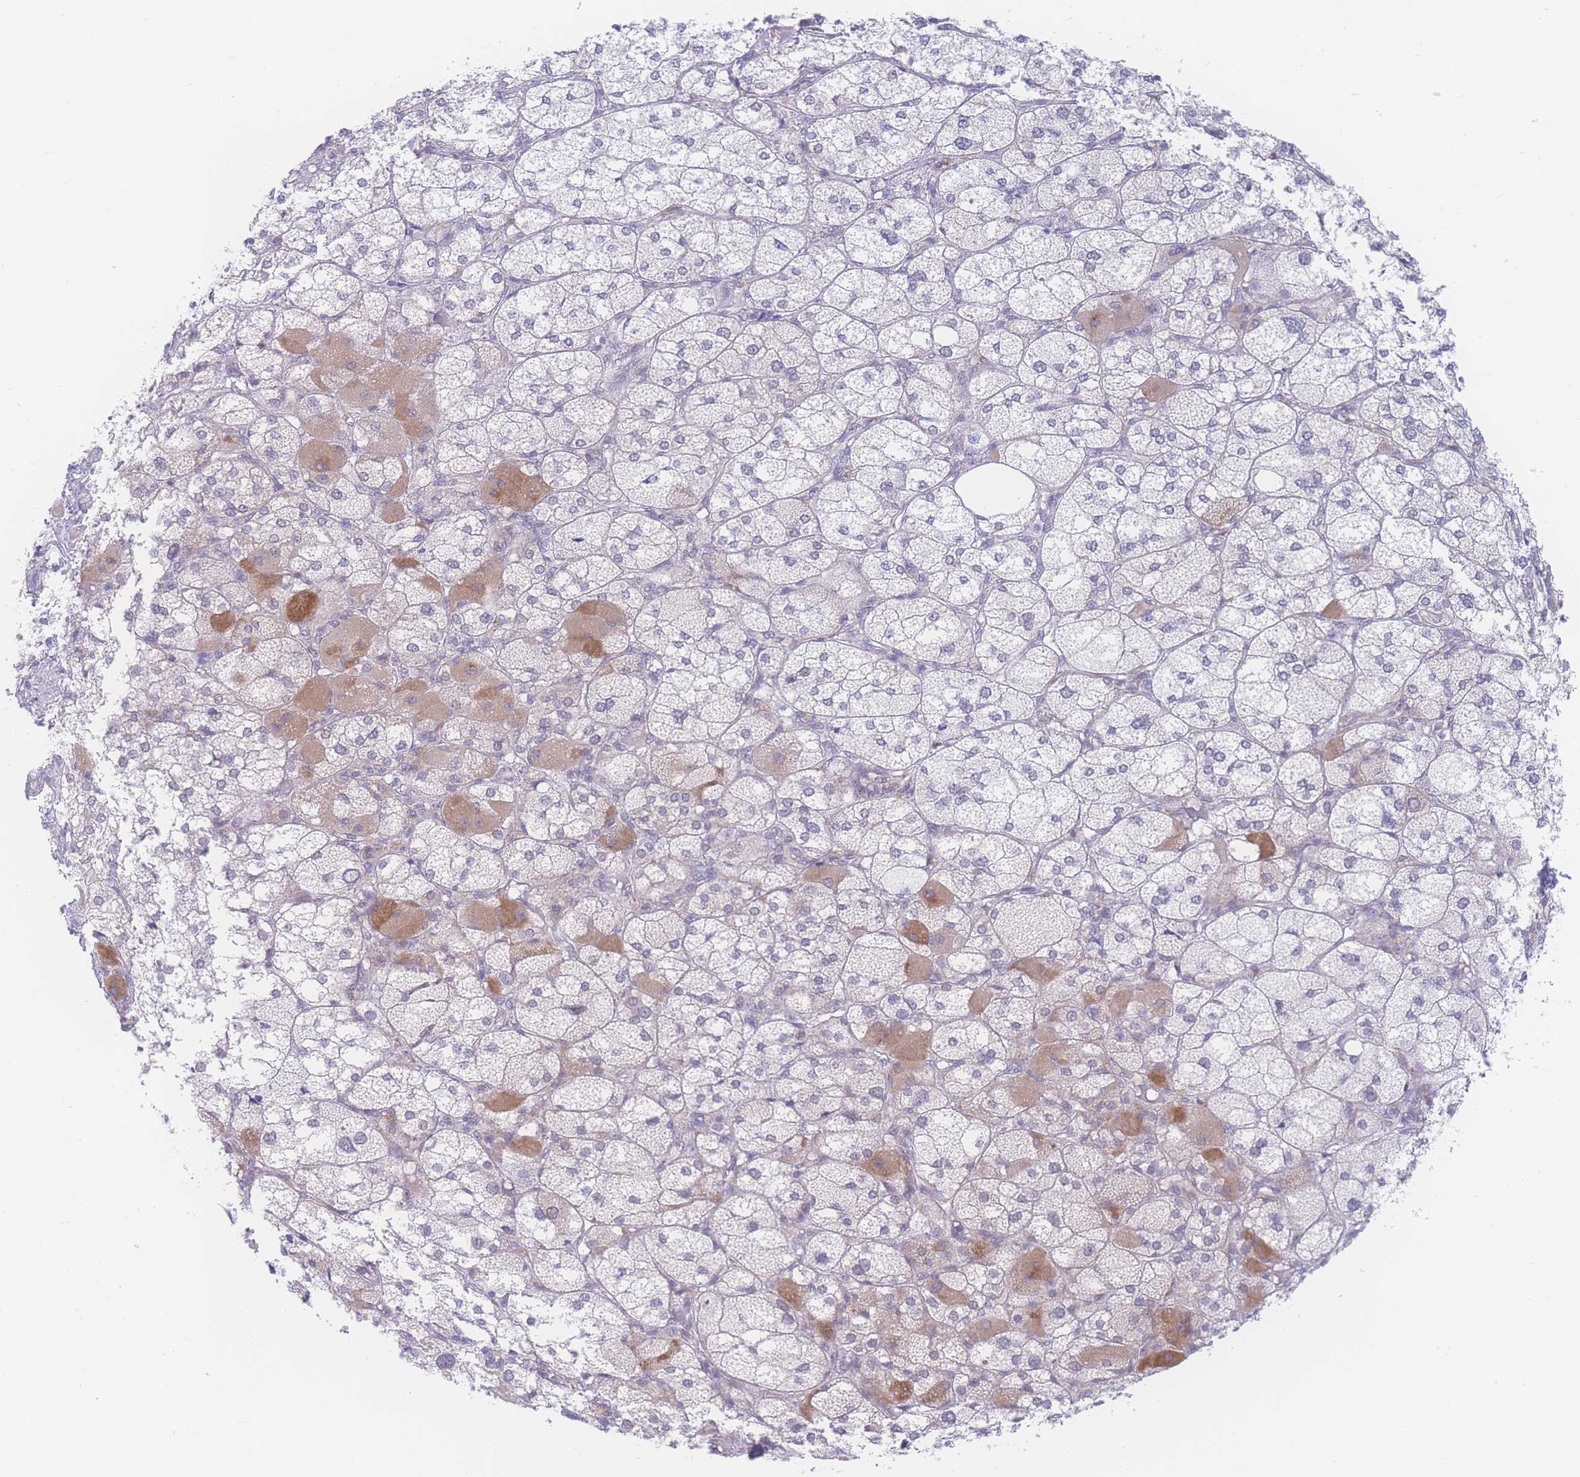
{"staining": {"intensity": "moderate", "quantity": "<25%", "location": "cytoplasmic/membranous"}, "tissue": "adrenal gland", "cell_type": "Glandular cells", "image_type": "normal", "snomed": [{"axis": "morphology", "description": "Normal tissue, NOS"}, {"axis": "topography", "description": "Adrenal gland"}], "caption": "Immunohistochemistry histopathology image of normal human adrenal gland stained for a protein (brown), which demonstrates low levels of moderate cytoplasmic/membranous staining in about <25% of glandular cells.", "gene": "PRSS22", "patient": {"sex": "female", "age": 61}}